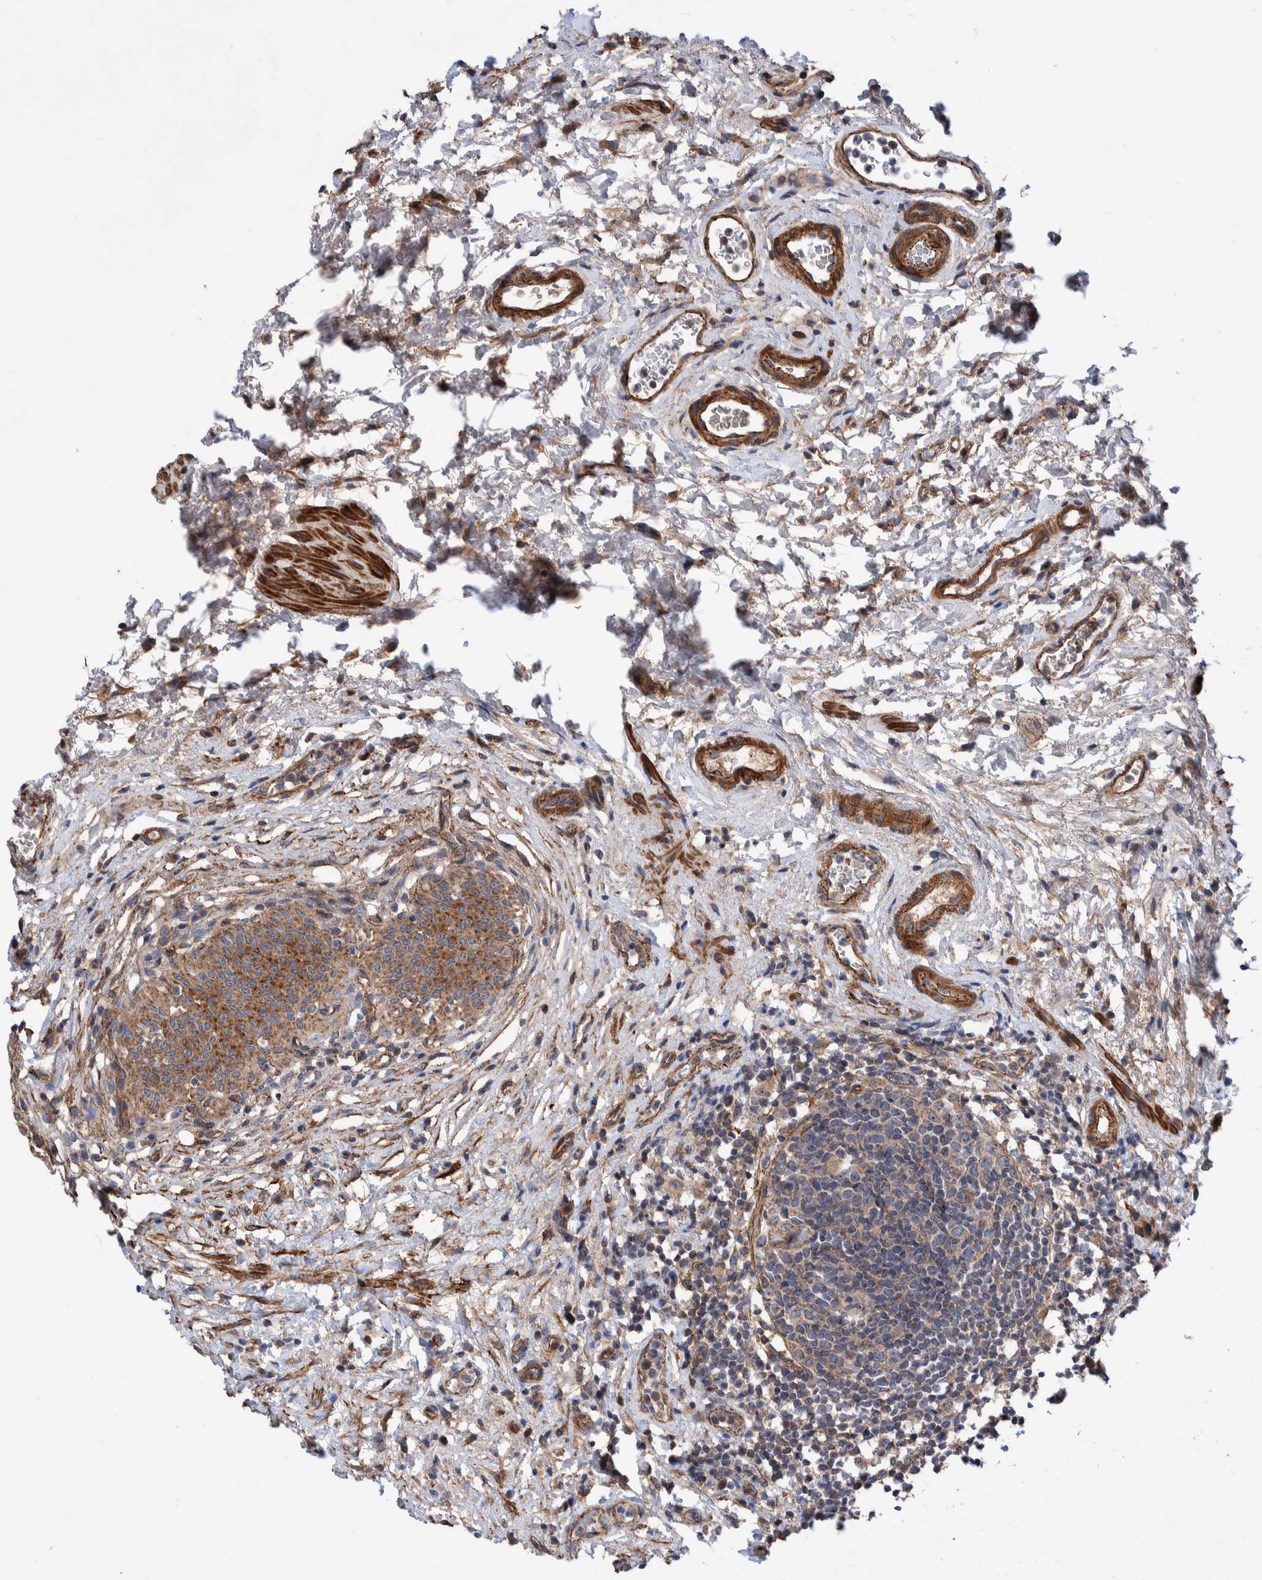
{"staining": {"intensity": "moderate", "quantity": ">75%", "location": "cytoplasmic/membranous"}, "tissue": "urothelial cancer", "cell_type": "Tumor cells", "image_type": "cancer", "snomed": [{"axis": "morphology", "description": "Normal tissue, NOS"}, {"axis": "morphology", "description": "Urothelial carcinoma, Low grade"}, {"axis": "topography", "description": "Smooth muscle"}, {"axis": "topography", "description": "Urinary bladder"}], "caption": "Human low-grade urothelial carcinoma stained with a brown dye displays moderate cytoplasmic/membranous positive positivity in about >75% of tumor cells.", "gene": "SLC25A10", "patient": {"sex": "male", "age": 60}}